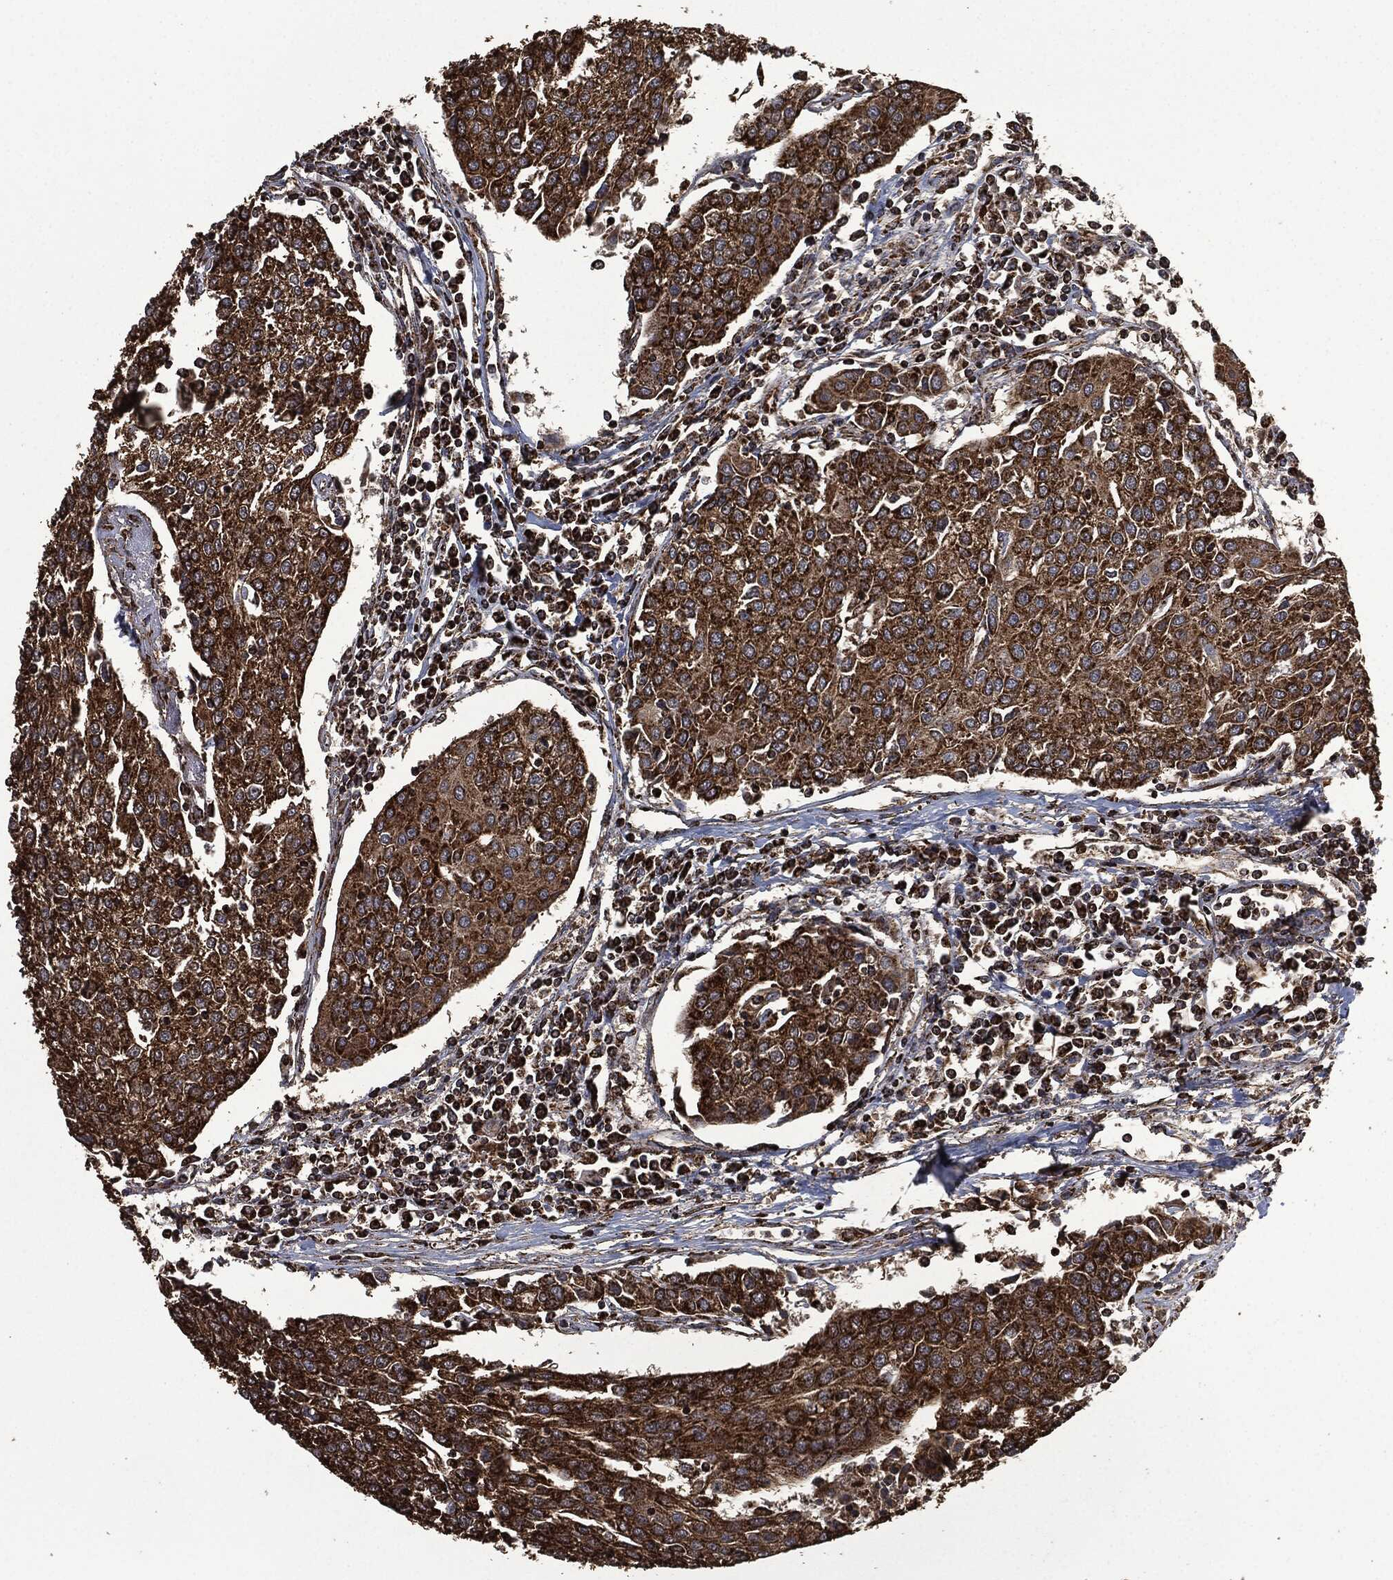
{"staining": {"intensity": "strong", "quantity": ">75%", "location": "cytoplasmic/membranous"}, "tissue": "urothelial cancer", "cell_type": "Tumor cells", "image_type": "cancer", "snomed": [{"axis": "morphology", "description": "Urothelial carcinoma, High grade"}, {"axis": "topography", "description": "Urinary bladder"}], "caption": "The immunohistochemical stain highlights strong cytoplasmic/membranous positivity in tumor cells of urothelial cancer tissue.", "gene": "LIG3", "patient": {"sex": "female", "age": 85}}